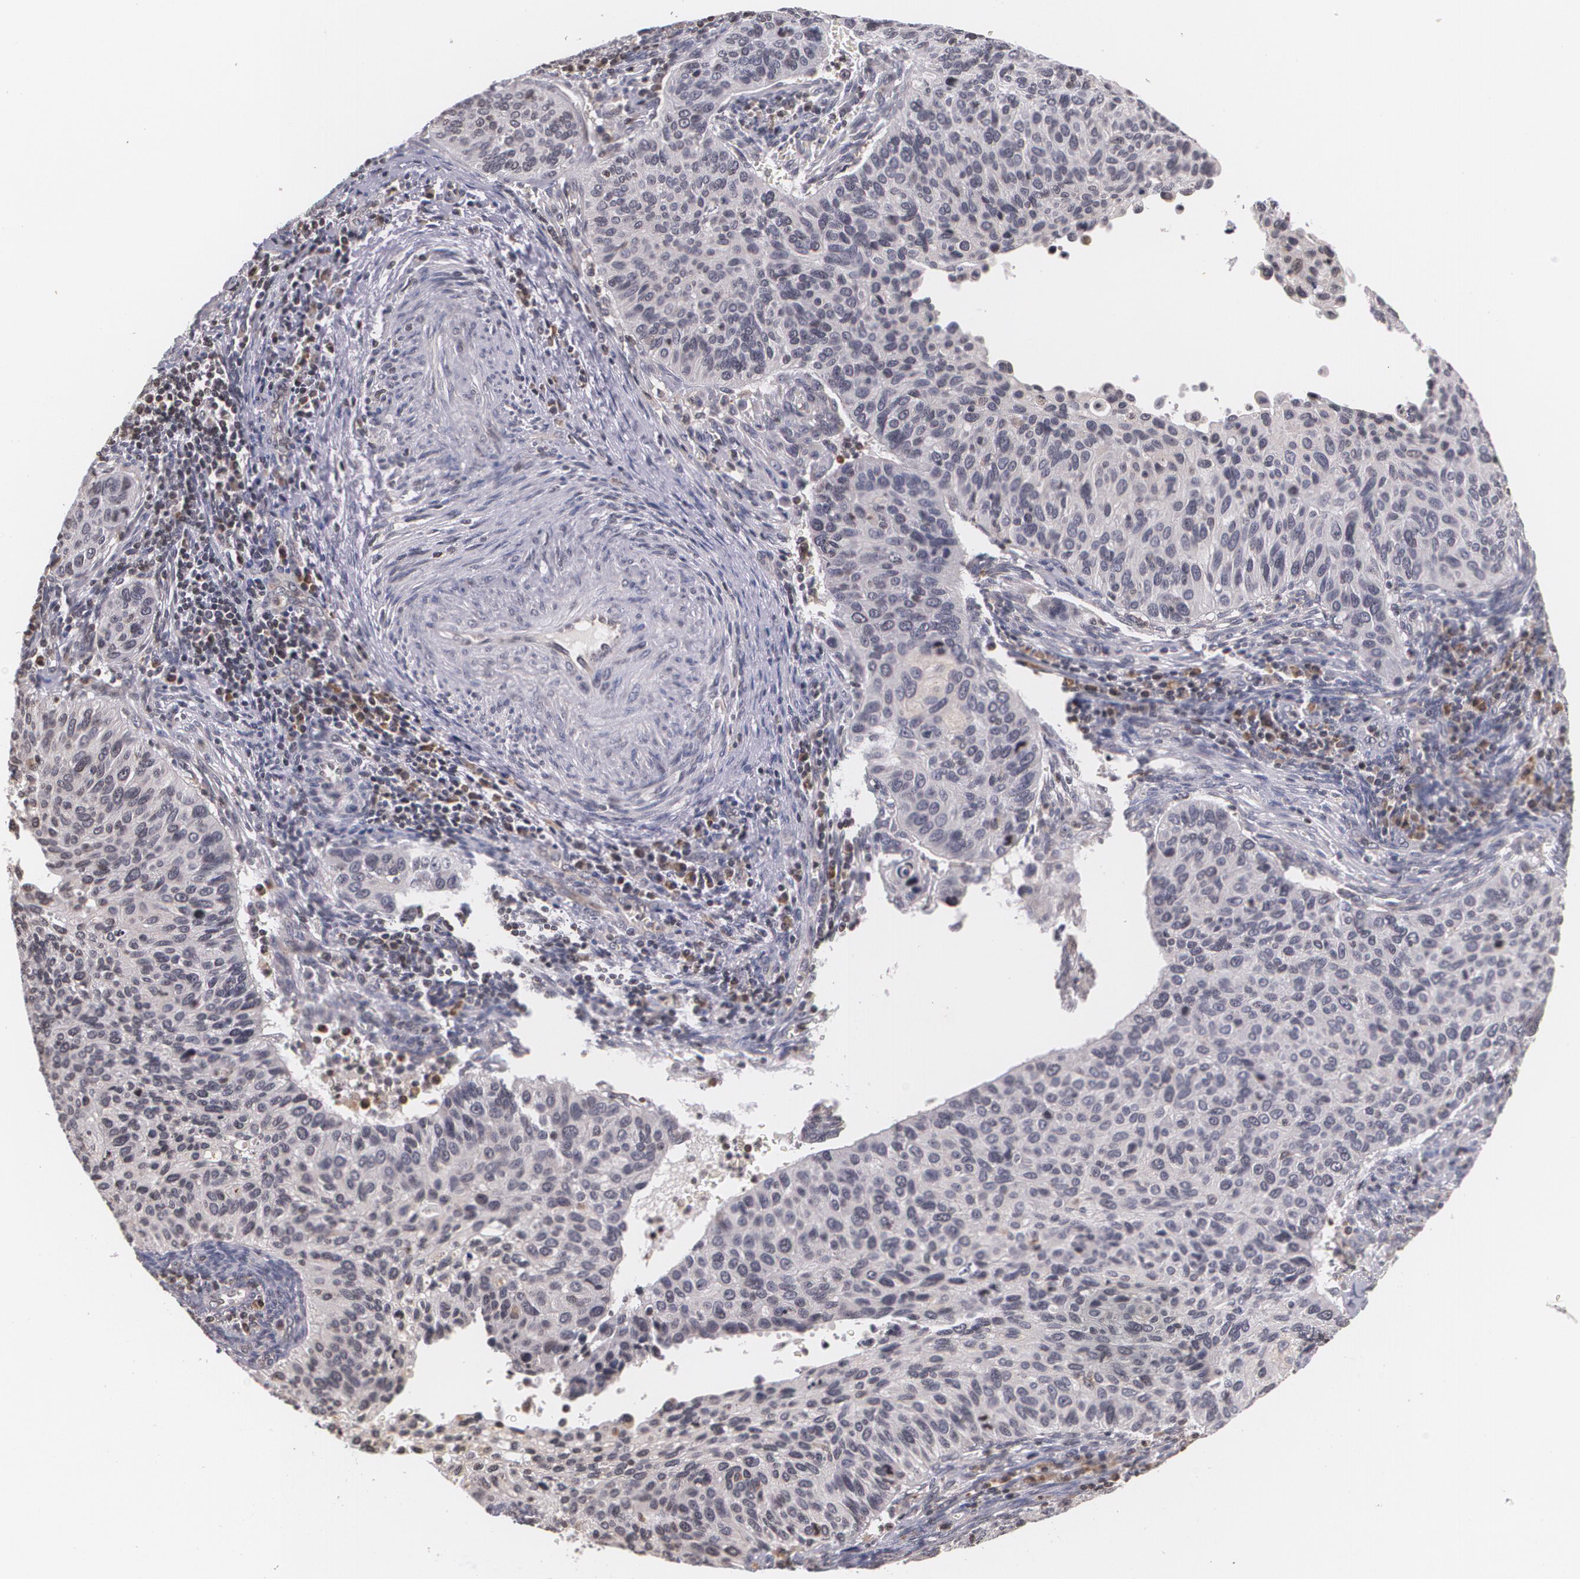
{"staining": {"intensity": "negative", "quantity": "none", "location": "none"}, "tissue": "cervical cancer", "cell_type": "Tumor cells", "image_type": "cancer", "snomed": [{"axis": "morphology", "description": "Adenocarcinoma, NOS"}, {"axis": "topography", "description": "Cervix"}], "caption": "A micrograph of human cervical cancer (adenocarcinoma) is negative for staining in tumor cells.", "gene": "VAV3", "patient": {"sex": "female", "age": 29}}